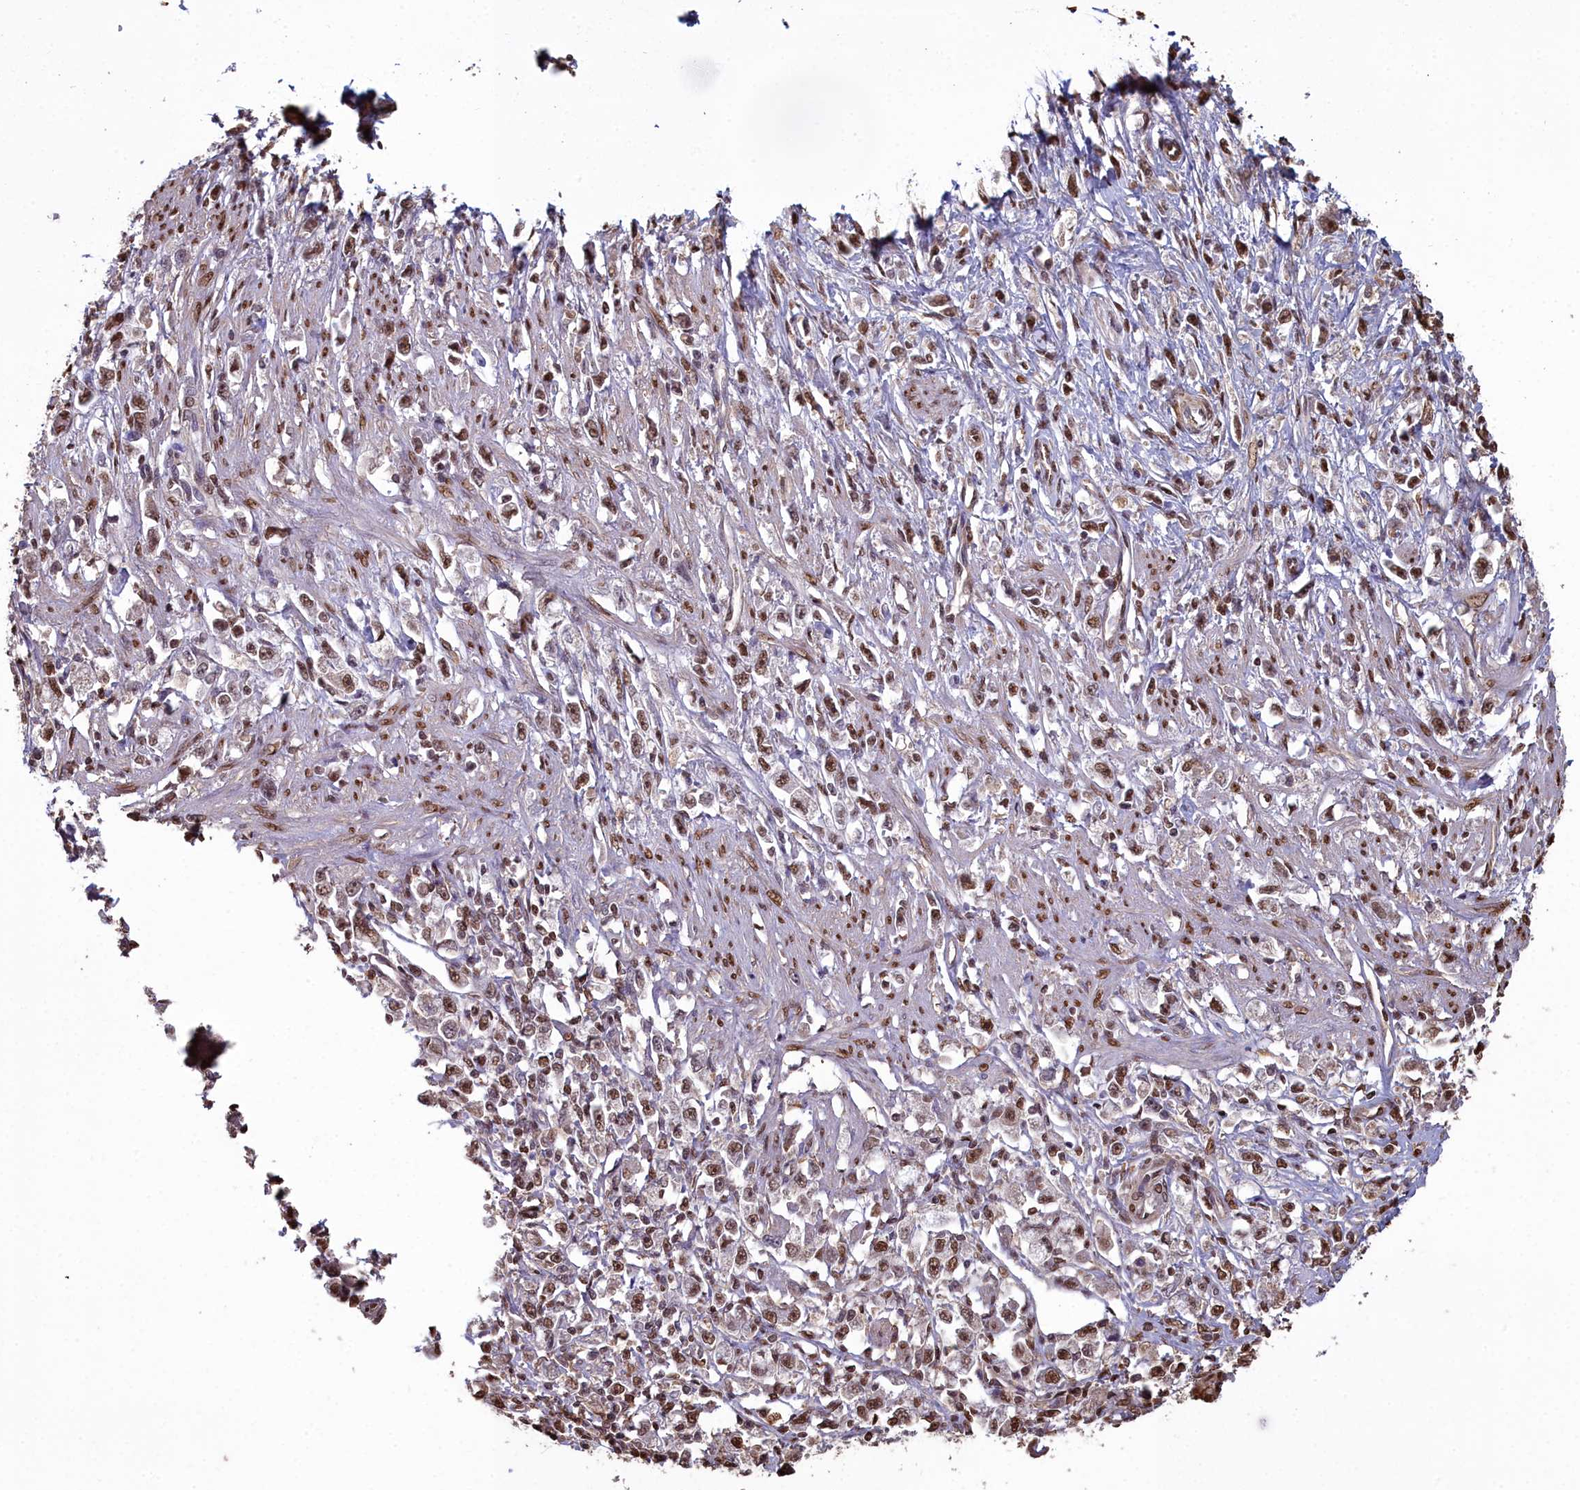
{"staining": {"intensity": "moderate", "quantity": ">75%", "location": "nuclear"}, "tissue": "stomach cancer", "cell_type": "Tumor cells", "image_type": "cancer", "snomed": [{"axis": "morphology", "description": "Adenocarcinoma, NOS"}, {"axis": "topography", "description": "Stomach"}], "caption": "IHC histopathology image of human stomach cancer stained for a protein (brown), which exhibits medium levels of moderate nuclear staining in approximately >75% of tumor cells.", "gene": "GAPDH", "patient": {"sex": "female", "age": 59}}